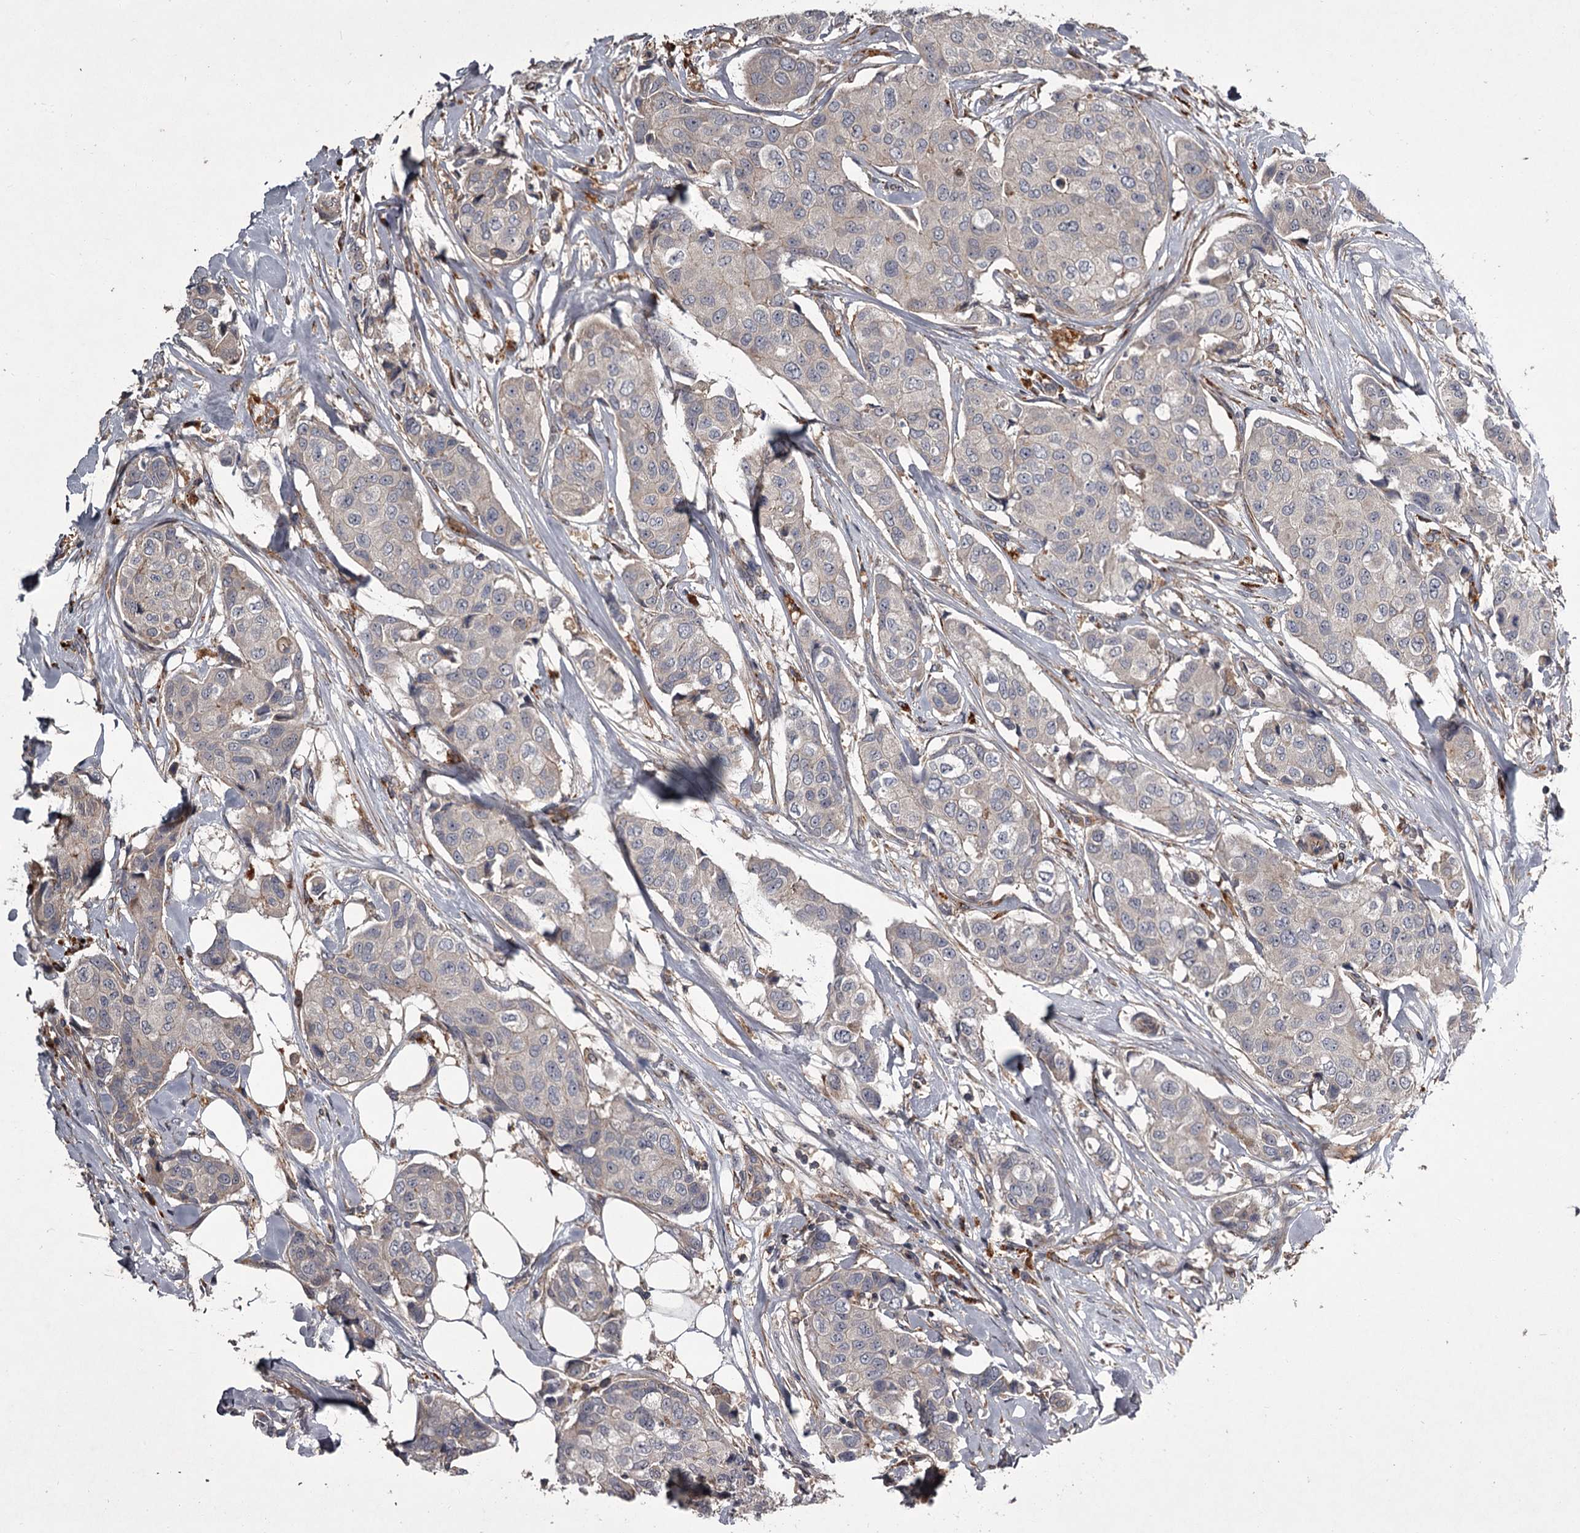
{"staining": {"intensity": "negative", "quantity": "none", "location": "none"}, "tissue": "breast cancer", "cell_type": "Tumor cells", "image_type": "cancer", "snomed": [{"axis": "morphology", "description": "Duct carcinoma"}, {"axis": "topography", "description": "Breast"}], "caption": "Tumor cells show no significant protein staining in breast invasive ductal carcinoma.", "gene": "UNC93B1", "patient": {"sex": "female", "age": 80}}